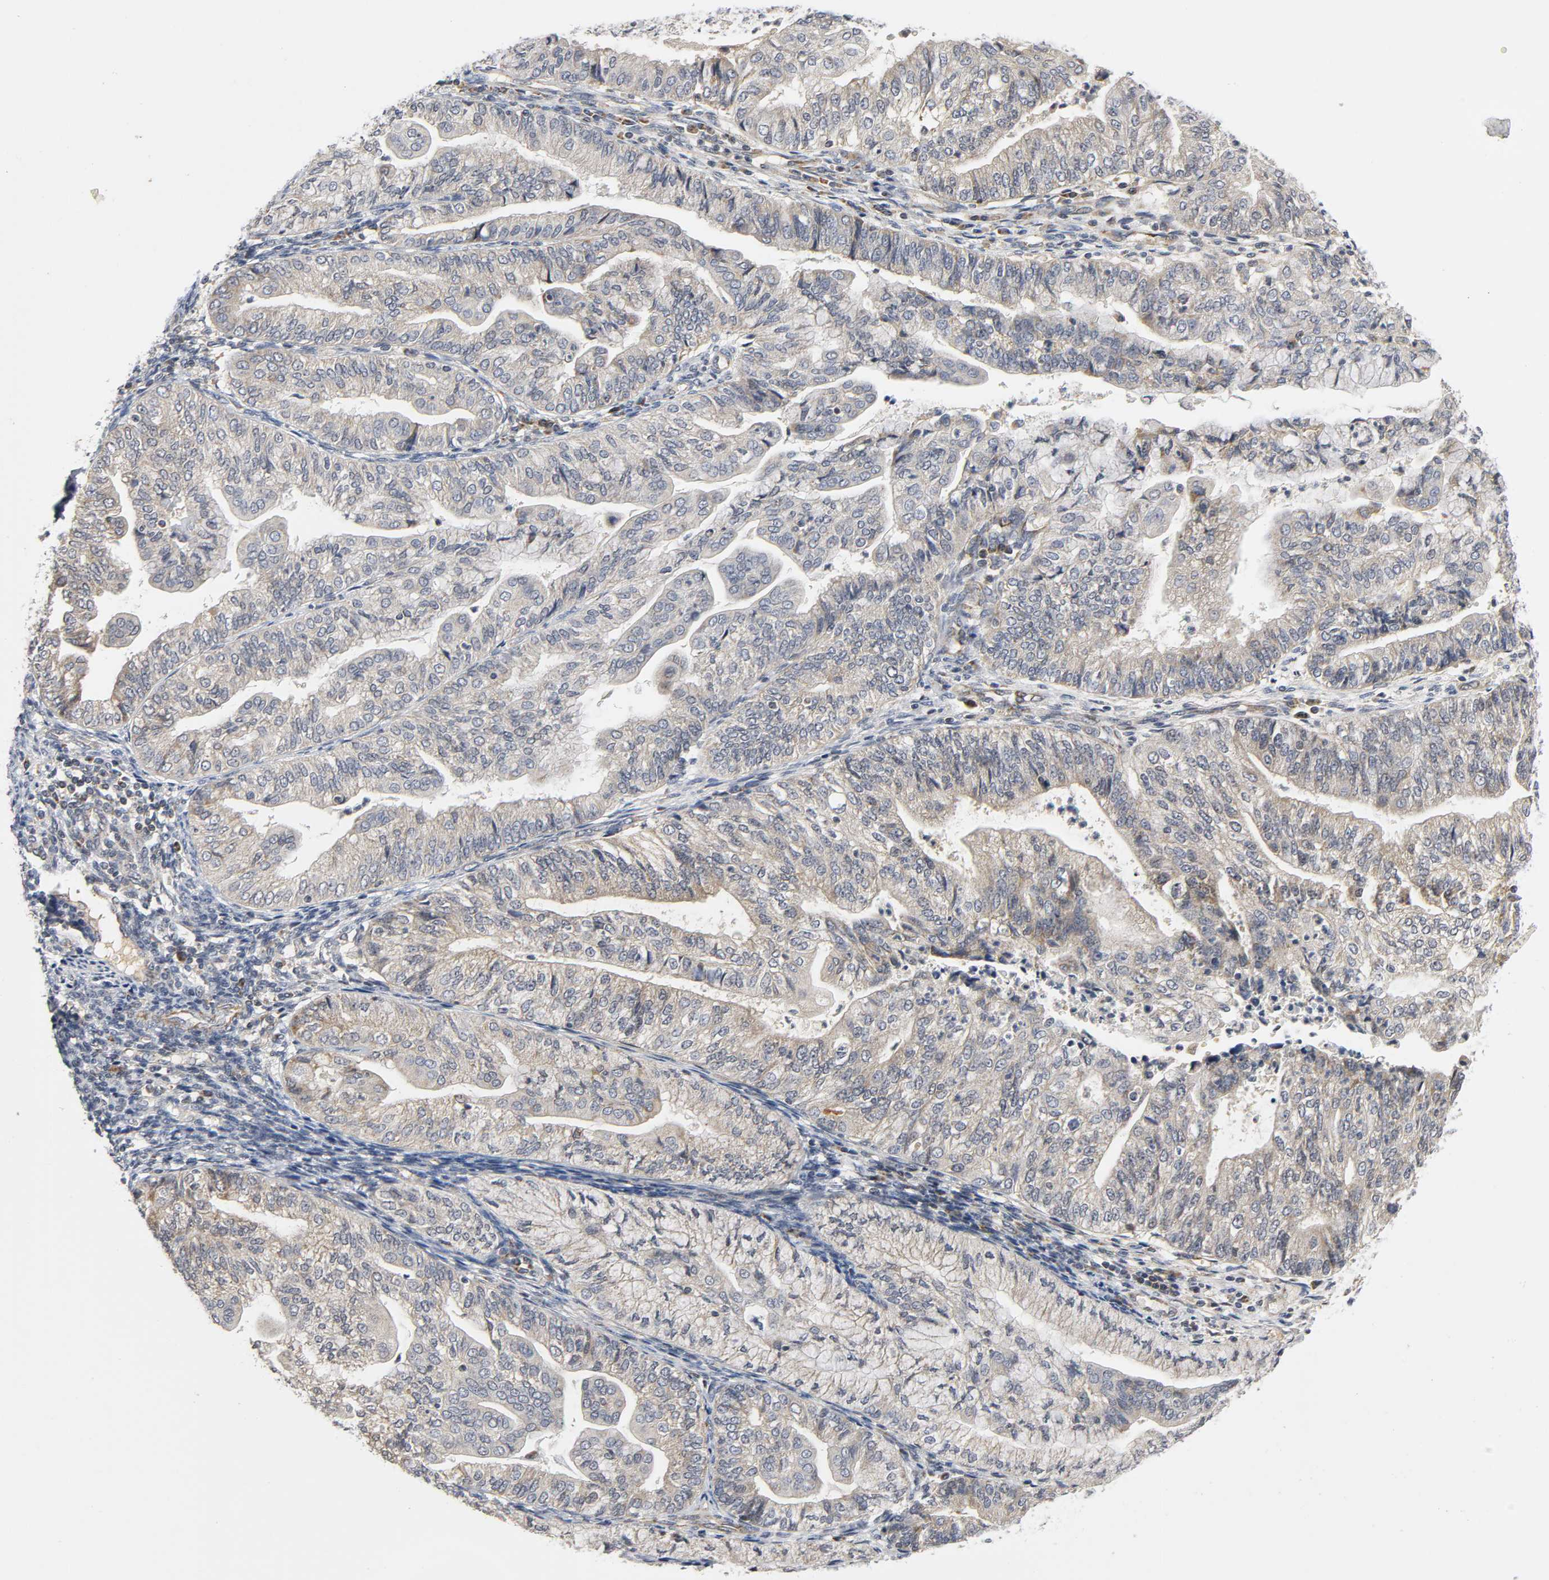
{"staining": {"intensity": "weak", "quantity": "<25%", "location": "cytoplasmic/membranous"}, "tissue": "endometrial cancer", "cell_type": "Tumor cells", "image_type": "cancer", "snomed": [{"axis": "morphology", "description": "Adenocarcinoma, NOS"}, {"axis": "topography", "description": "Endometrium"}], "caption": "High power microscopy histopathology image of an immunohistochemistry (IHC) photomicrograph of endometrial cancer, revealing no significant staining in tumor cells. (Brightfield microscopy of DAB immunohistochemistry at high magnification).", "gene": "NRP1", "patient": {"sex": "female", "age": 59}}